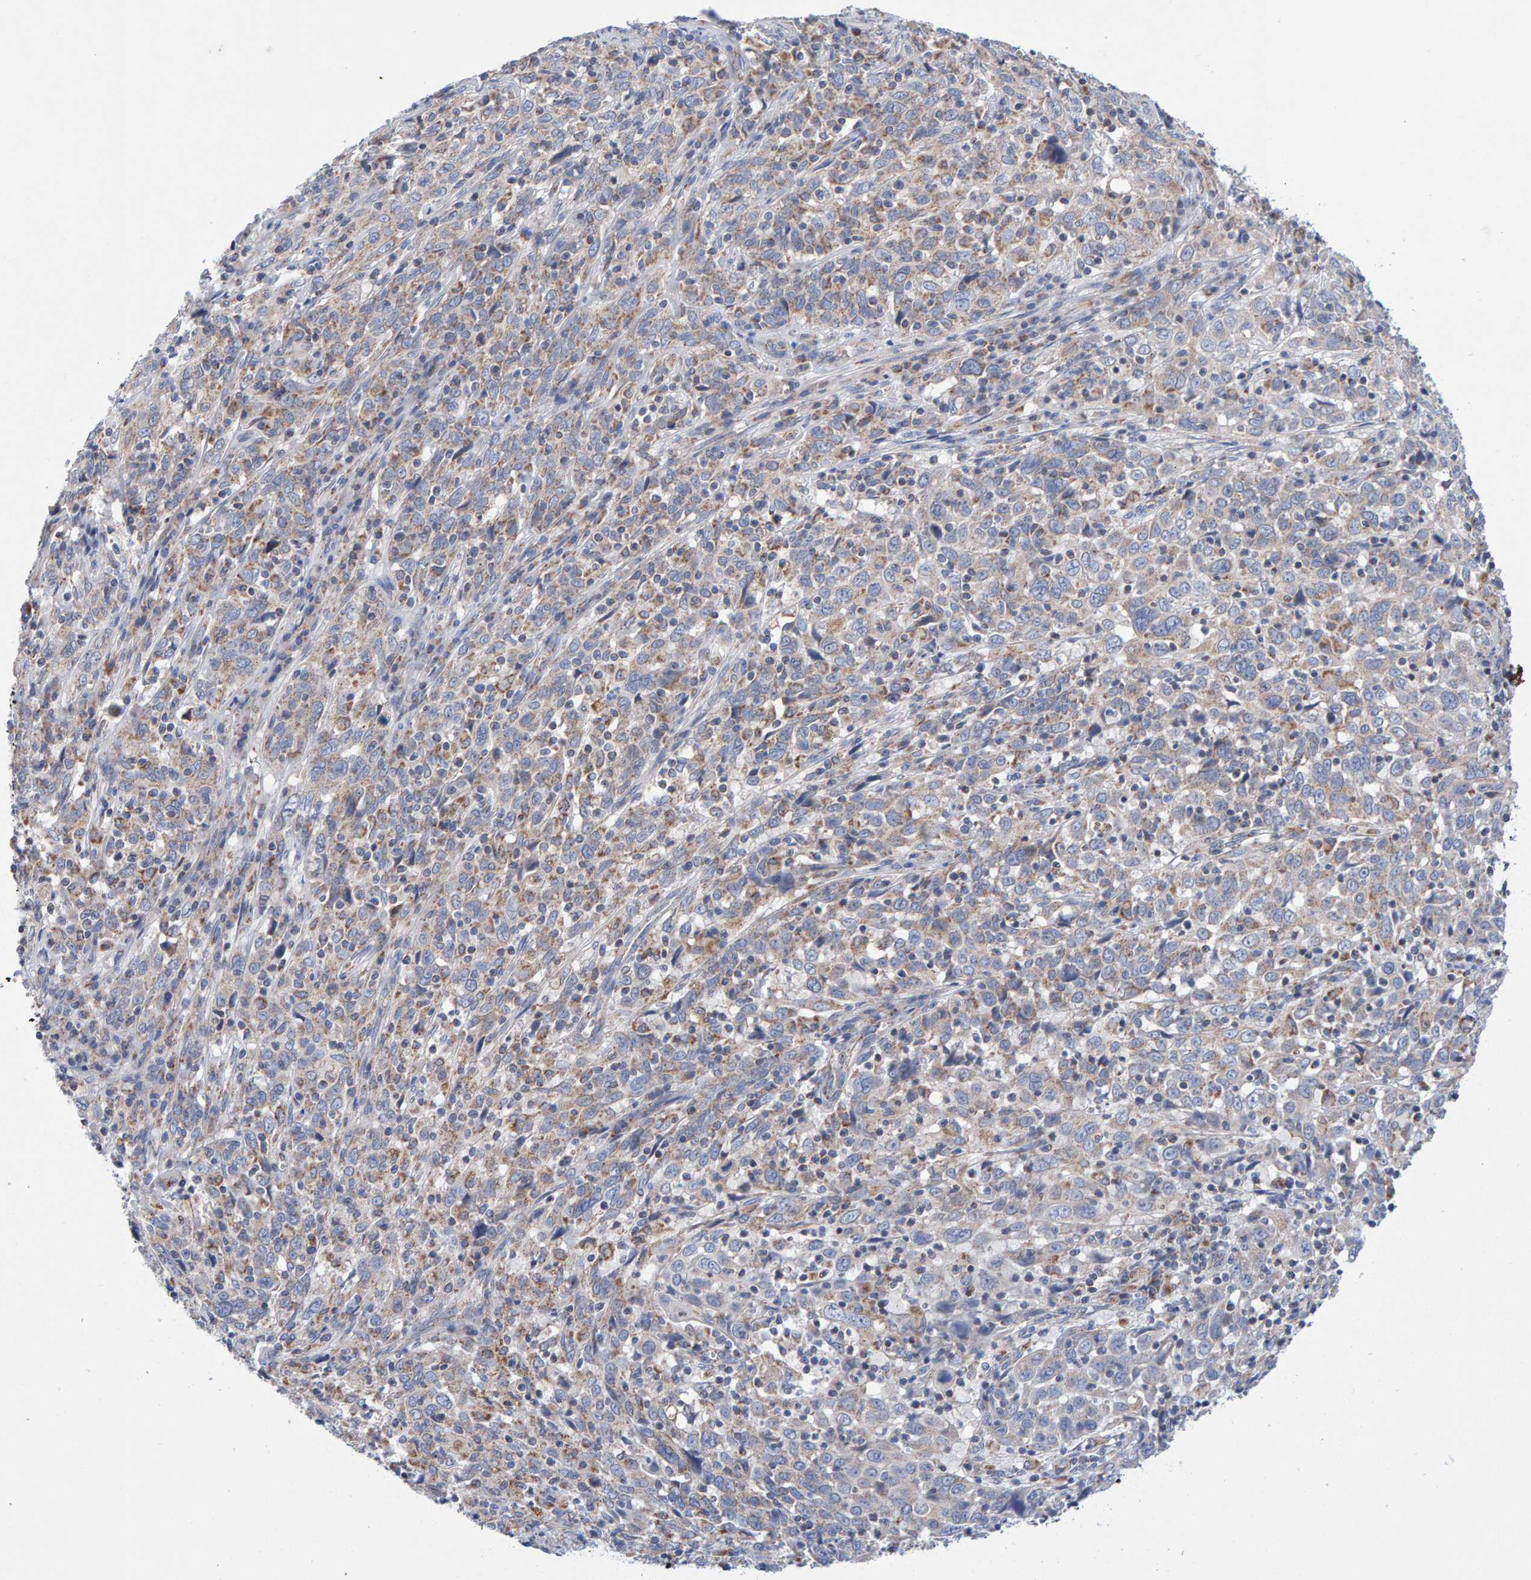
{"staining": {"intensity": "moderate", "quantity": "25%-75%", "location": "cytoplasmic/membranous"}, "tissue": "cervical cancer", "cell_type": "Tumor cells", "image_type": "cancer", "snomed": [{"axis": "morphology", "description": "Squamous cell carcinoma, NOS"}, {"axis": "topography", "description": "Cervix"}], "caption": "Immunohistochemistry (IHC) histopathology image of cervical cancer (squamous cell carcinoma) stained for a protein (brown), which shows medium levels of moderate cytoplasmic/membranous staining in about 25%-75% of tumor cells.", "gene": "EFR3A", "patient": {"sex": "female", "age": 46}}